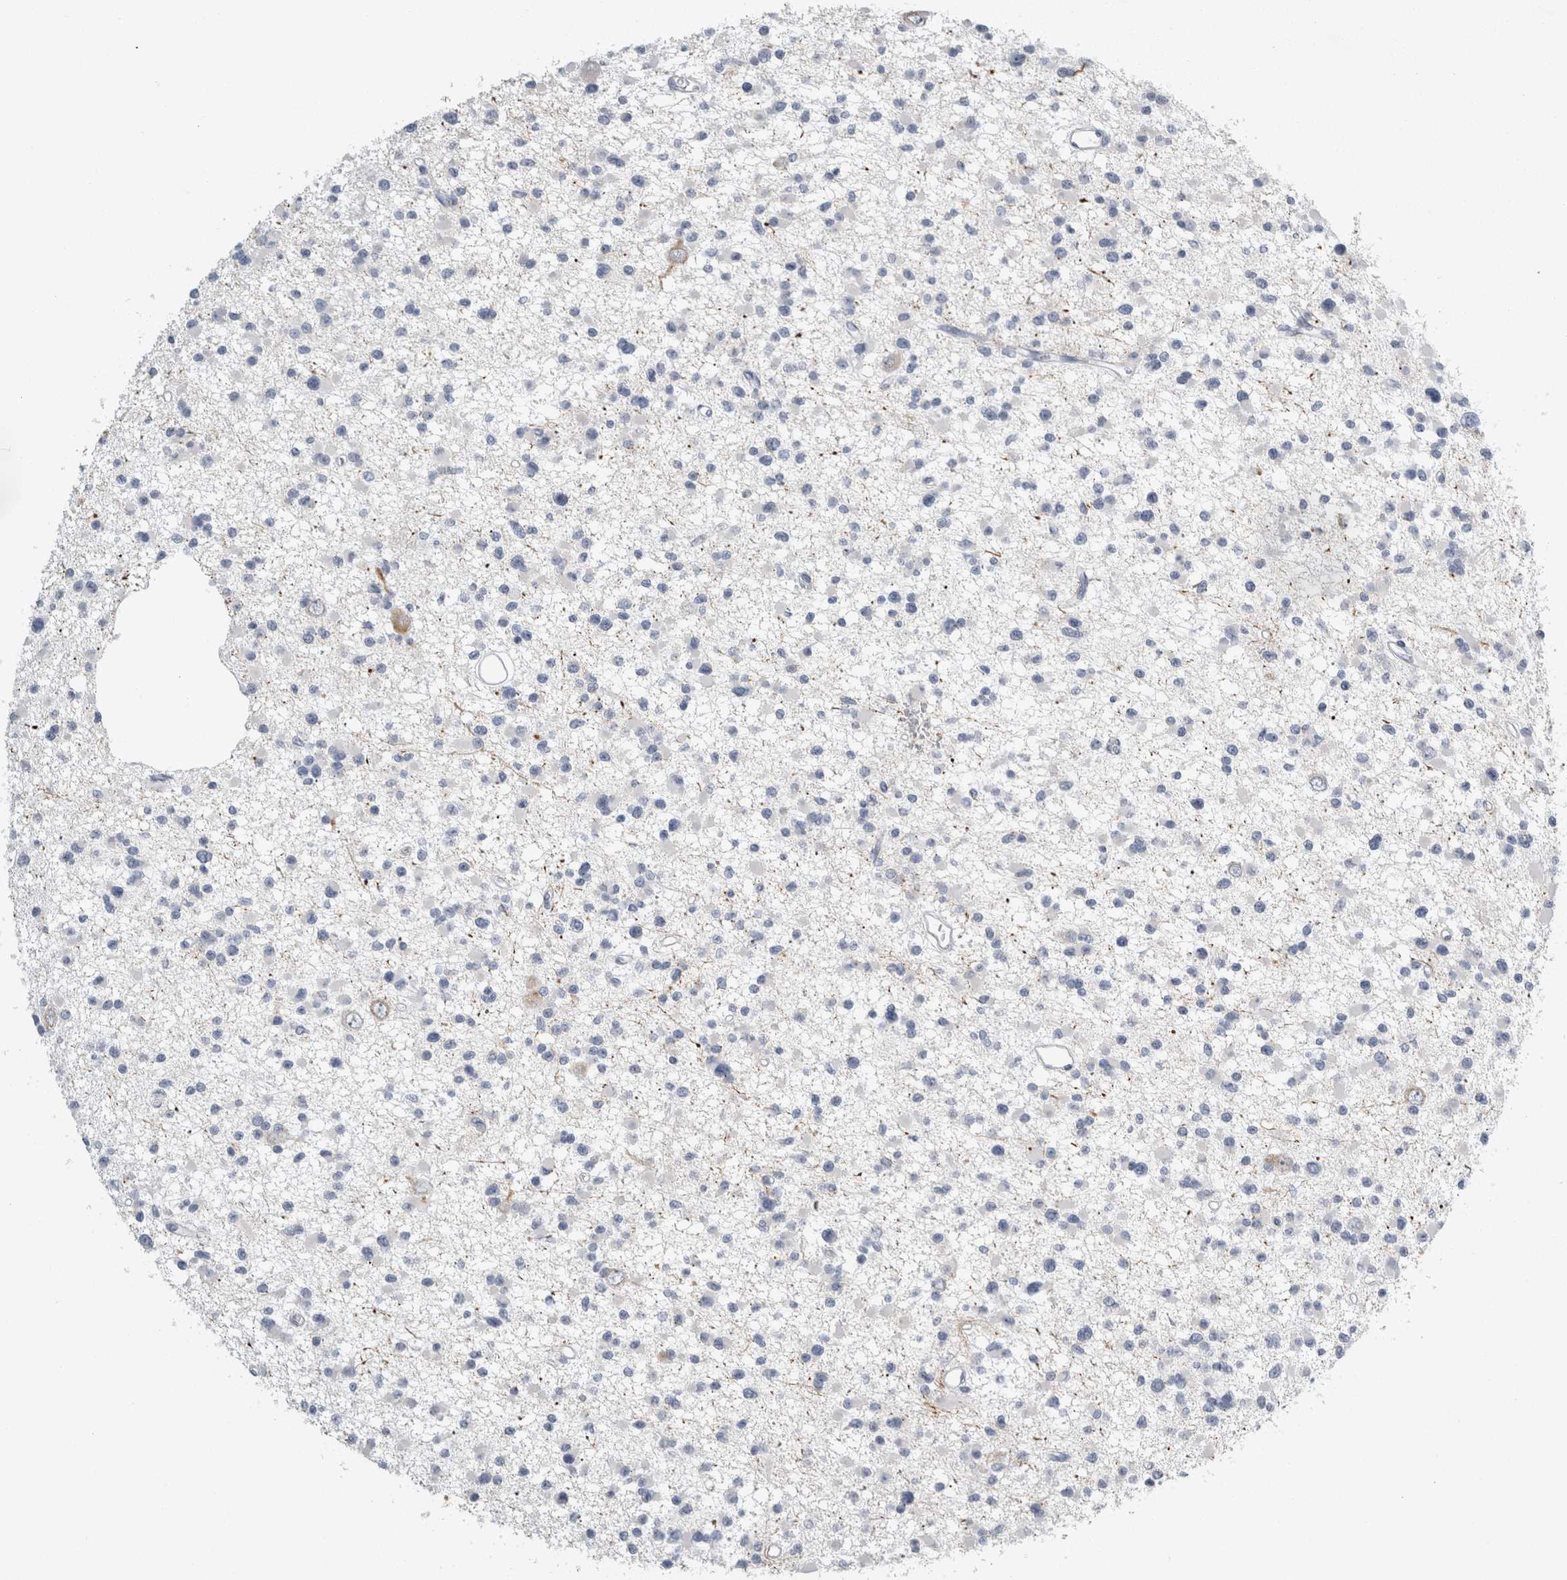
{"staining": {"intensity": "negative", "quantity": "none", "location": "none"}, "tissue": "glioma", "cell_type": "Tumor cells", "image_type": "cancer", "snomed": [{"axis": "morphology", "description": "Glioma, malignant, Low grade"}, {"axis": "topography", "description": "Brain"}], "caption": "Tumor cells show no significant expression in glioma.", "gene": "NEFM", "patient": {"sex": "female", "age": 22}}